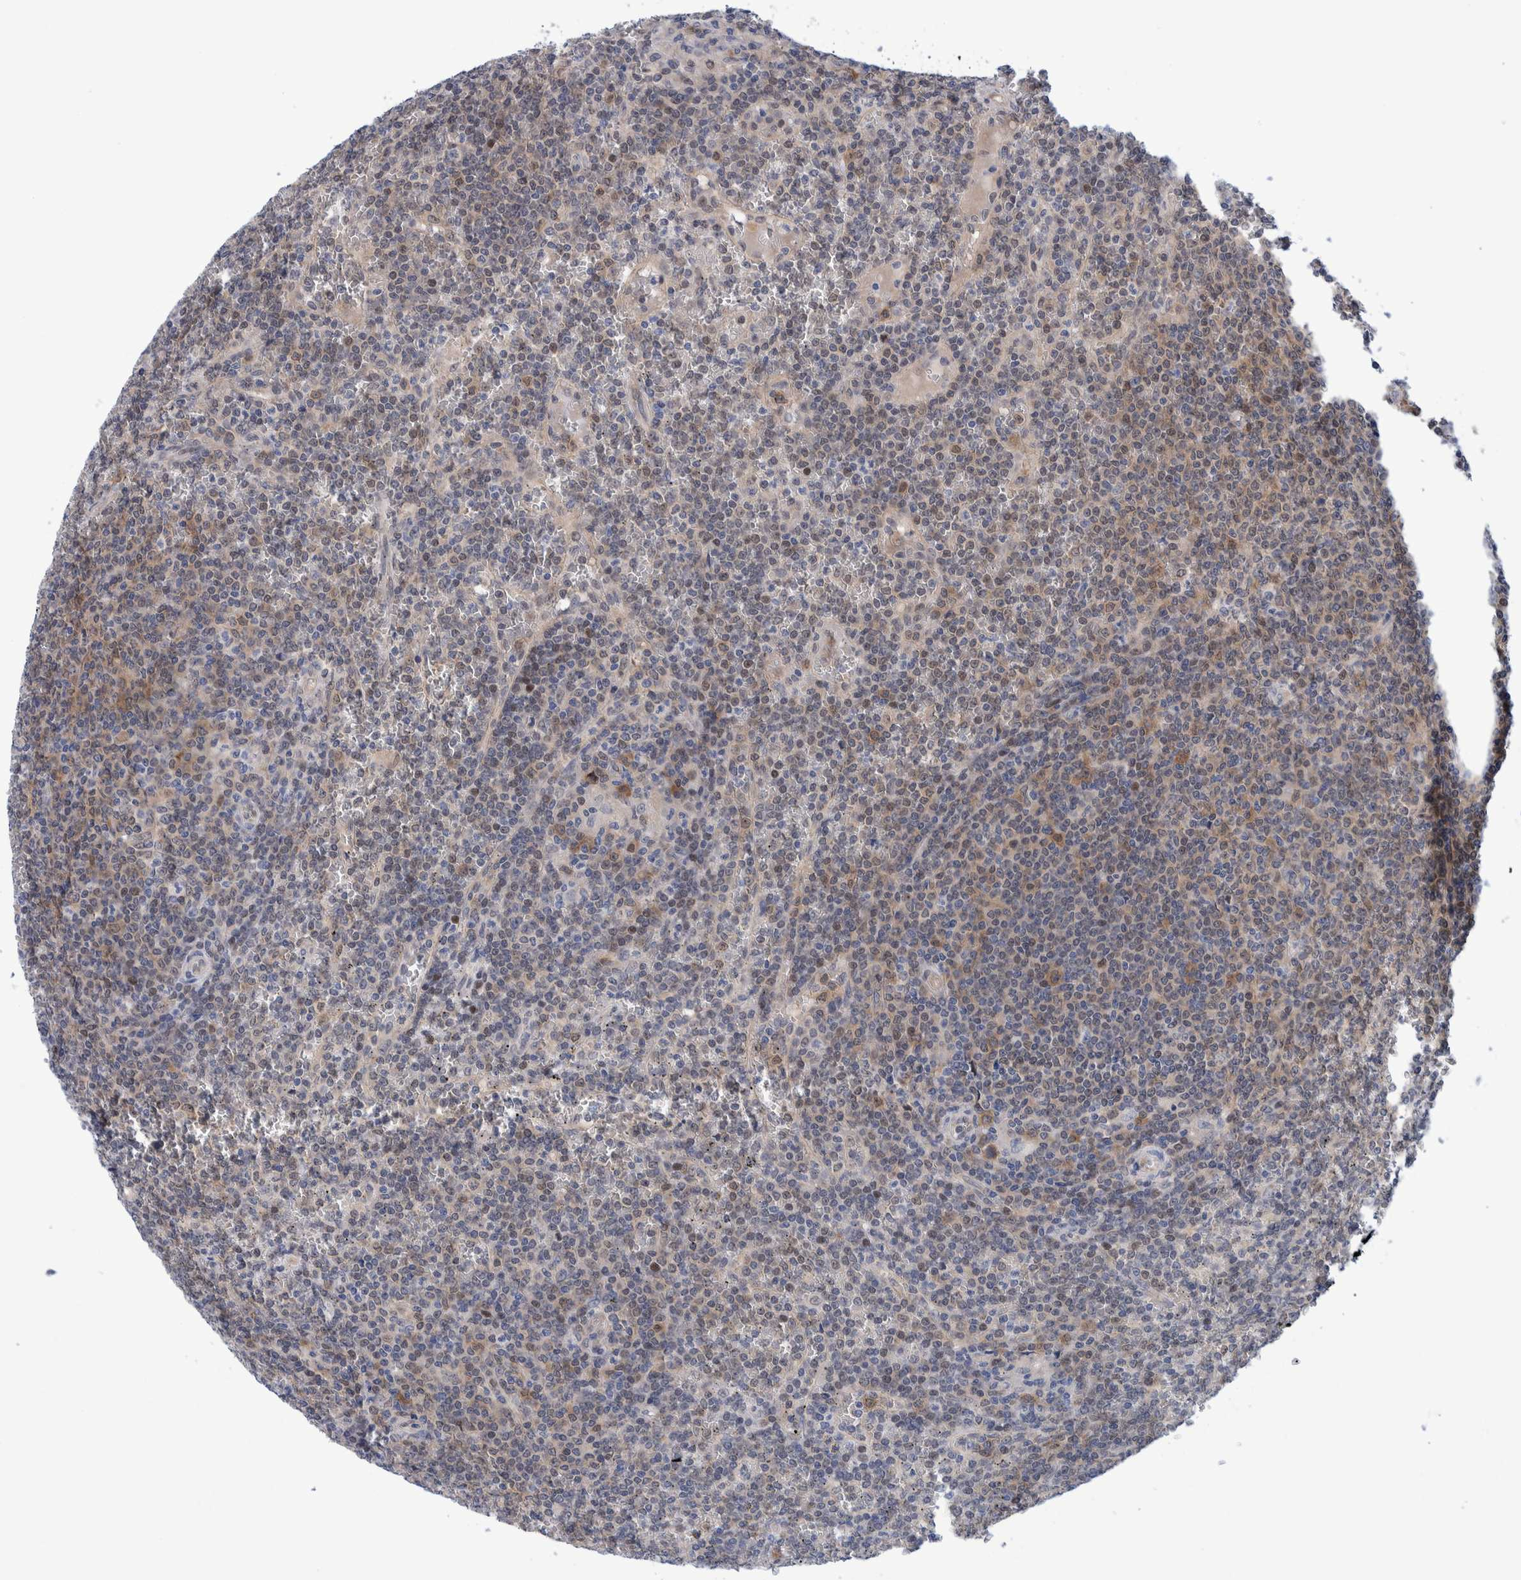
{"staining": {"intensity": "weak", "quantity": "25%-75%", "location": "nuclear"}, "tissue": "lymphoma", "cell_type": "Tumor cells", "image_type": "cancer", "snomed": [{"axis": "morphology", "description": "Malignant lymphoma, non-Hodgkin's type, Low grade"}, {"axis": "topography", "description": "Spleen"}], "caption": "This is a histology image of IHC staining of low-grade malignant lymphoma, non-Hodgkin's type, which shows weak expression in the nuclear of tumor cells.", "gene": "PFAS", "patient": {"sex": "female", "age": 19}}